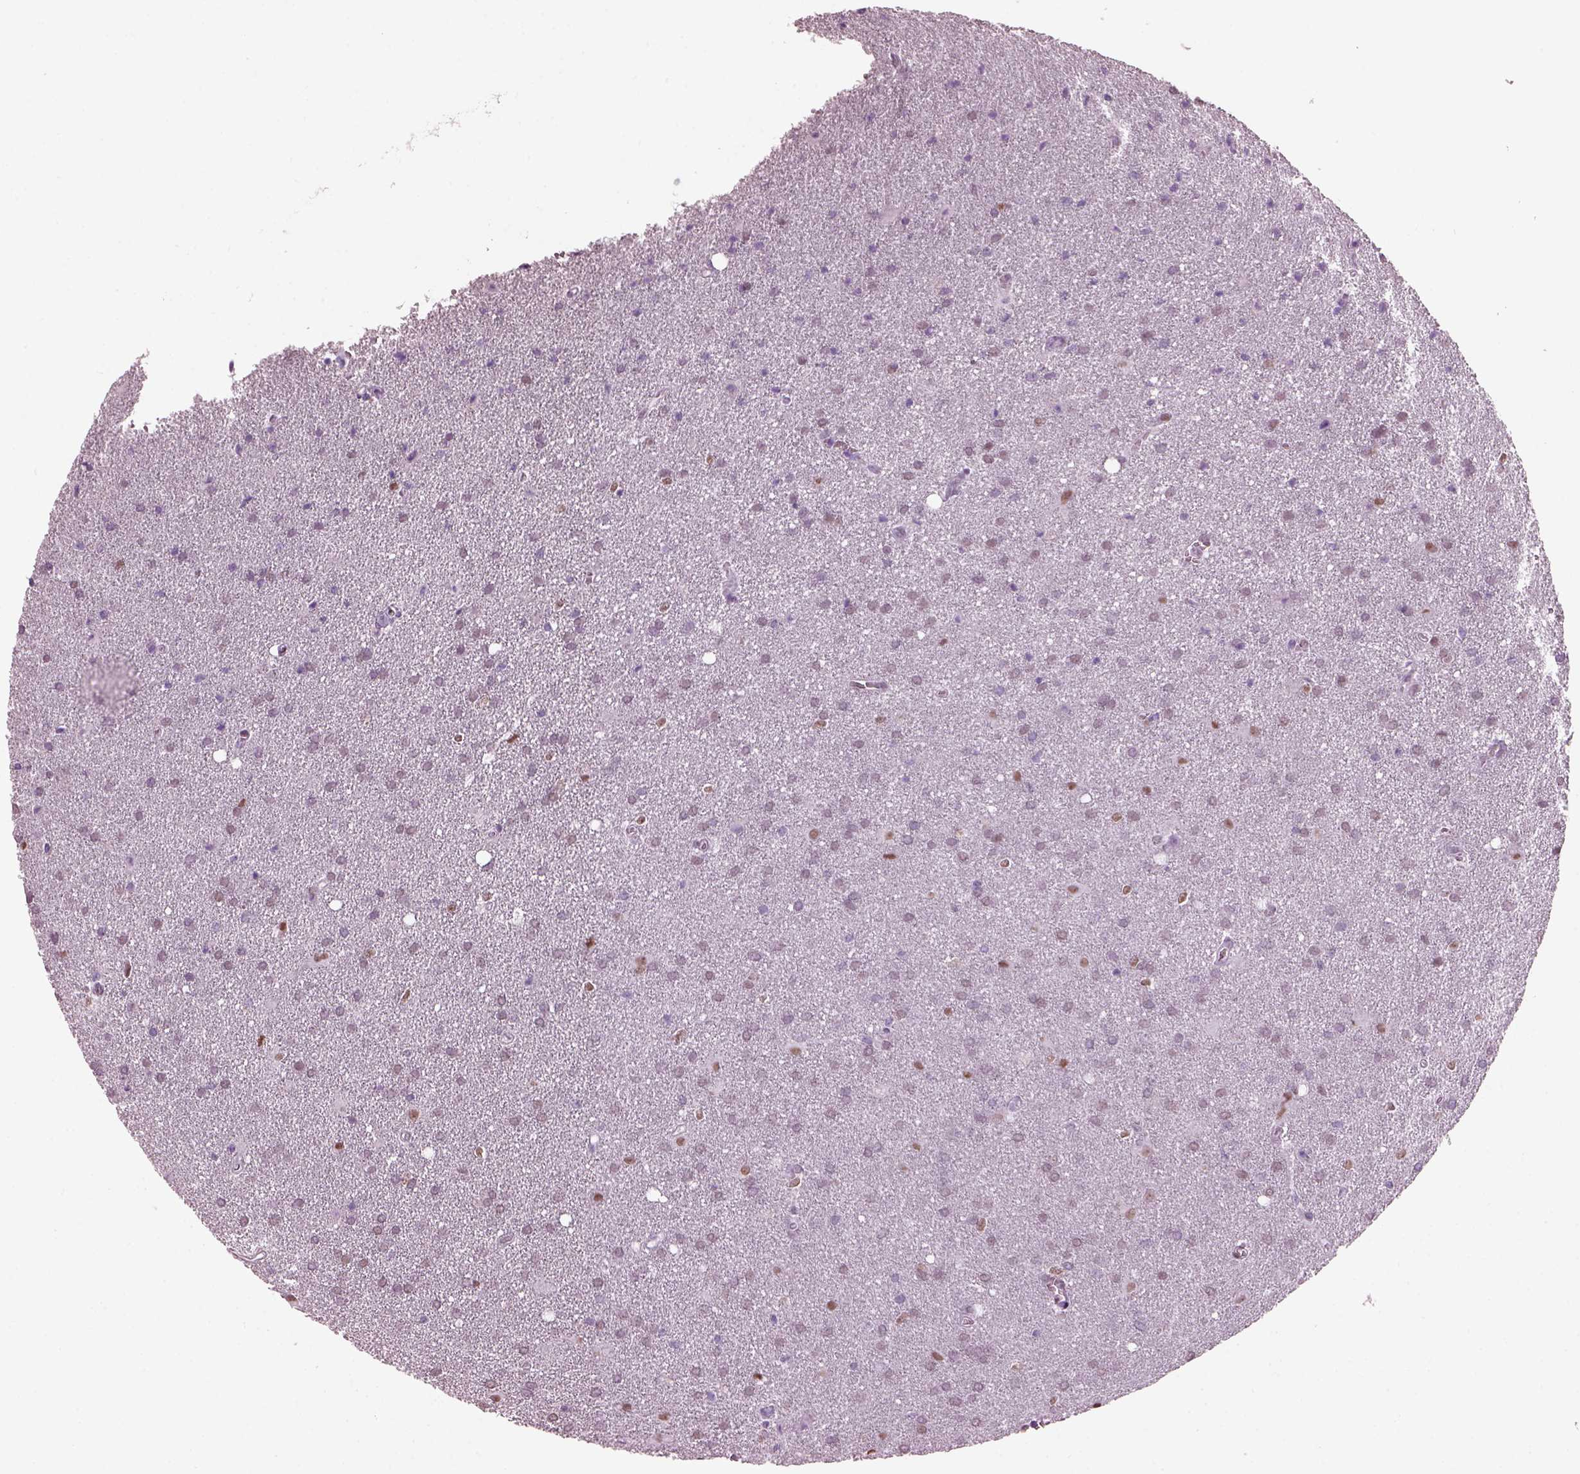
{"staining": {"intensity": "weak", "quantity": "<25%", "location": "nuclear"}, "tissue": "glioma", "cell_type": "Tumor cells", "image_type": "cancer", "snomed": [{"axis": "morphology", "description": "Glioma, malignant, Low grade"}, {"axis": "topography", "description": "Brain"}], "caption": "Tumor cells are negative for protein expression in human glioma. (IHC, brightfield microscopy, high magnification).", "gene": "KRTAP3-2", "patient": {"sex": "male", "age": 58}}